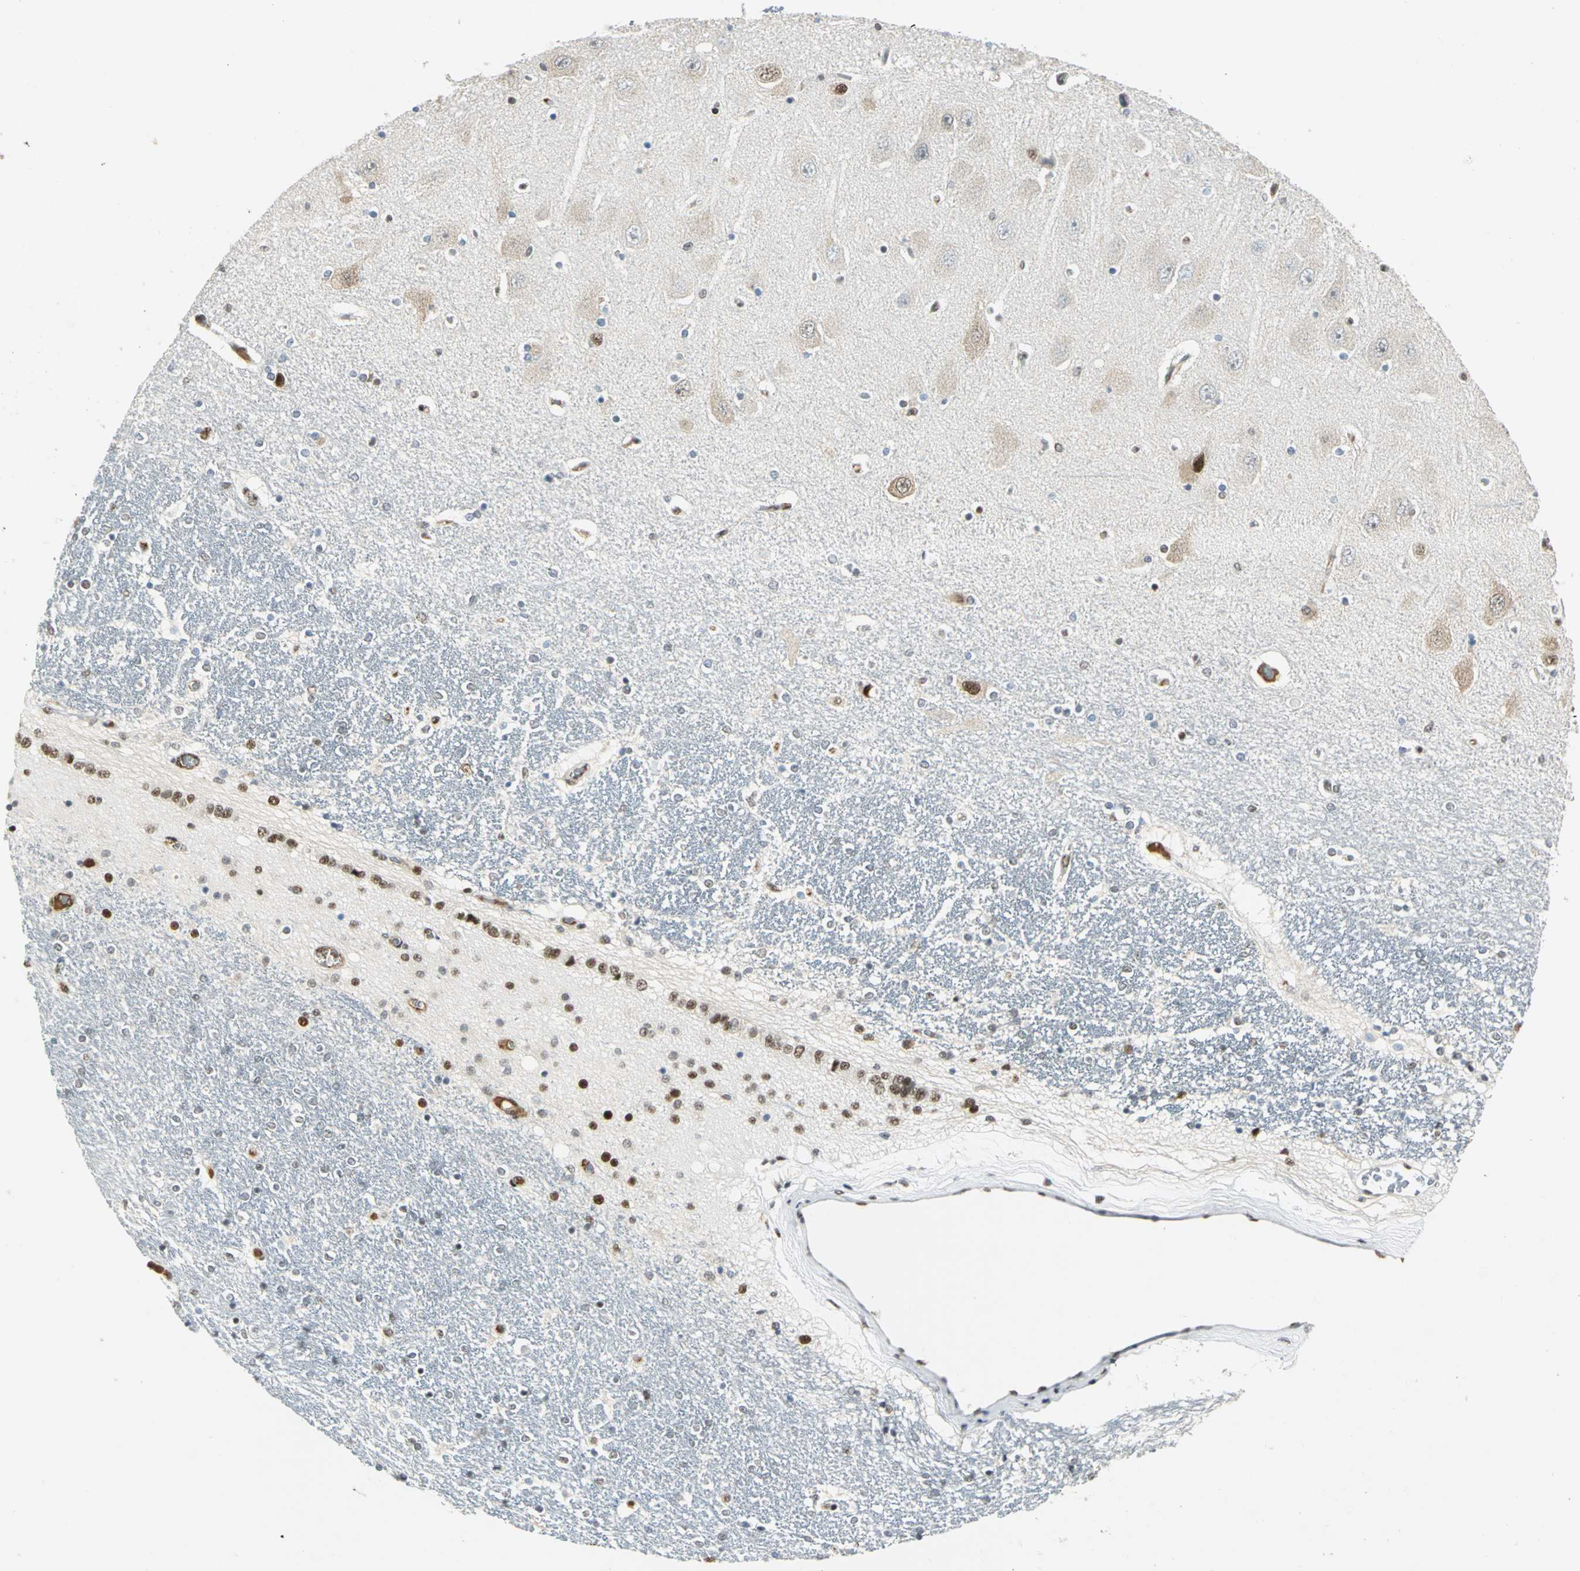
{"staining": {"intensity": "moderate", "quantity": "25%-75%", "location": "nuclear"}, "tissue": "hippocampus", "cell_type": "Glial cells", "image_type": "normal", "snomed": [{"axis": "morphology", "description": "Normal tissue, NOS"}, {"axis": "topography", "description": "Hippocampus"}], "caption": "An immunohistochemistry photomicrograph of normal tissue is shown. Protein staining in brown shows moderate nuclear positivity in hippocampus within glial cells.", "gene": "CCNT1", "patient": {"sex": "female", "age": 54}}